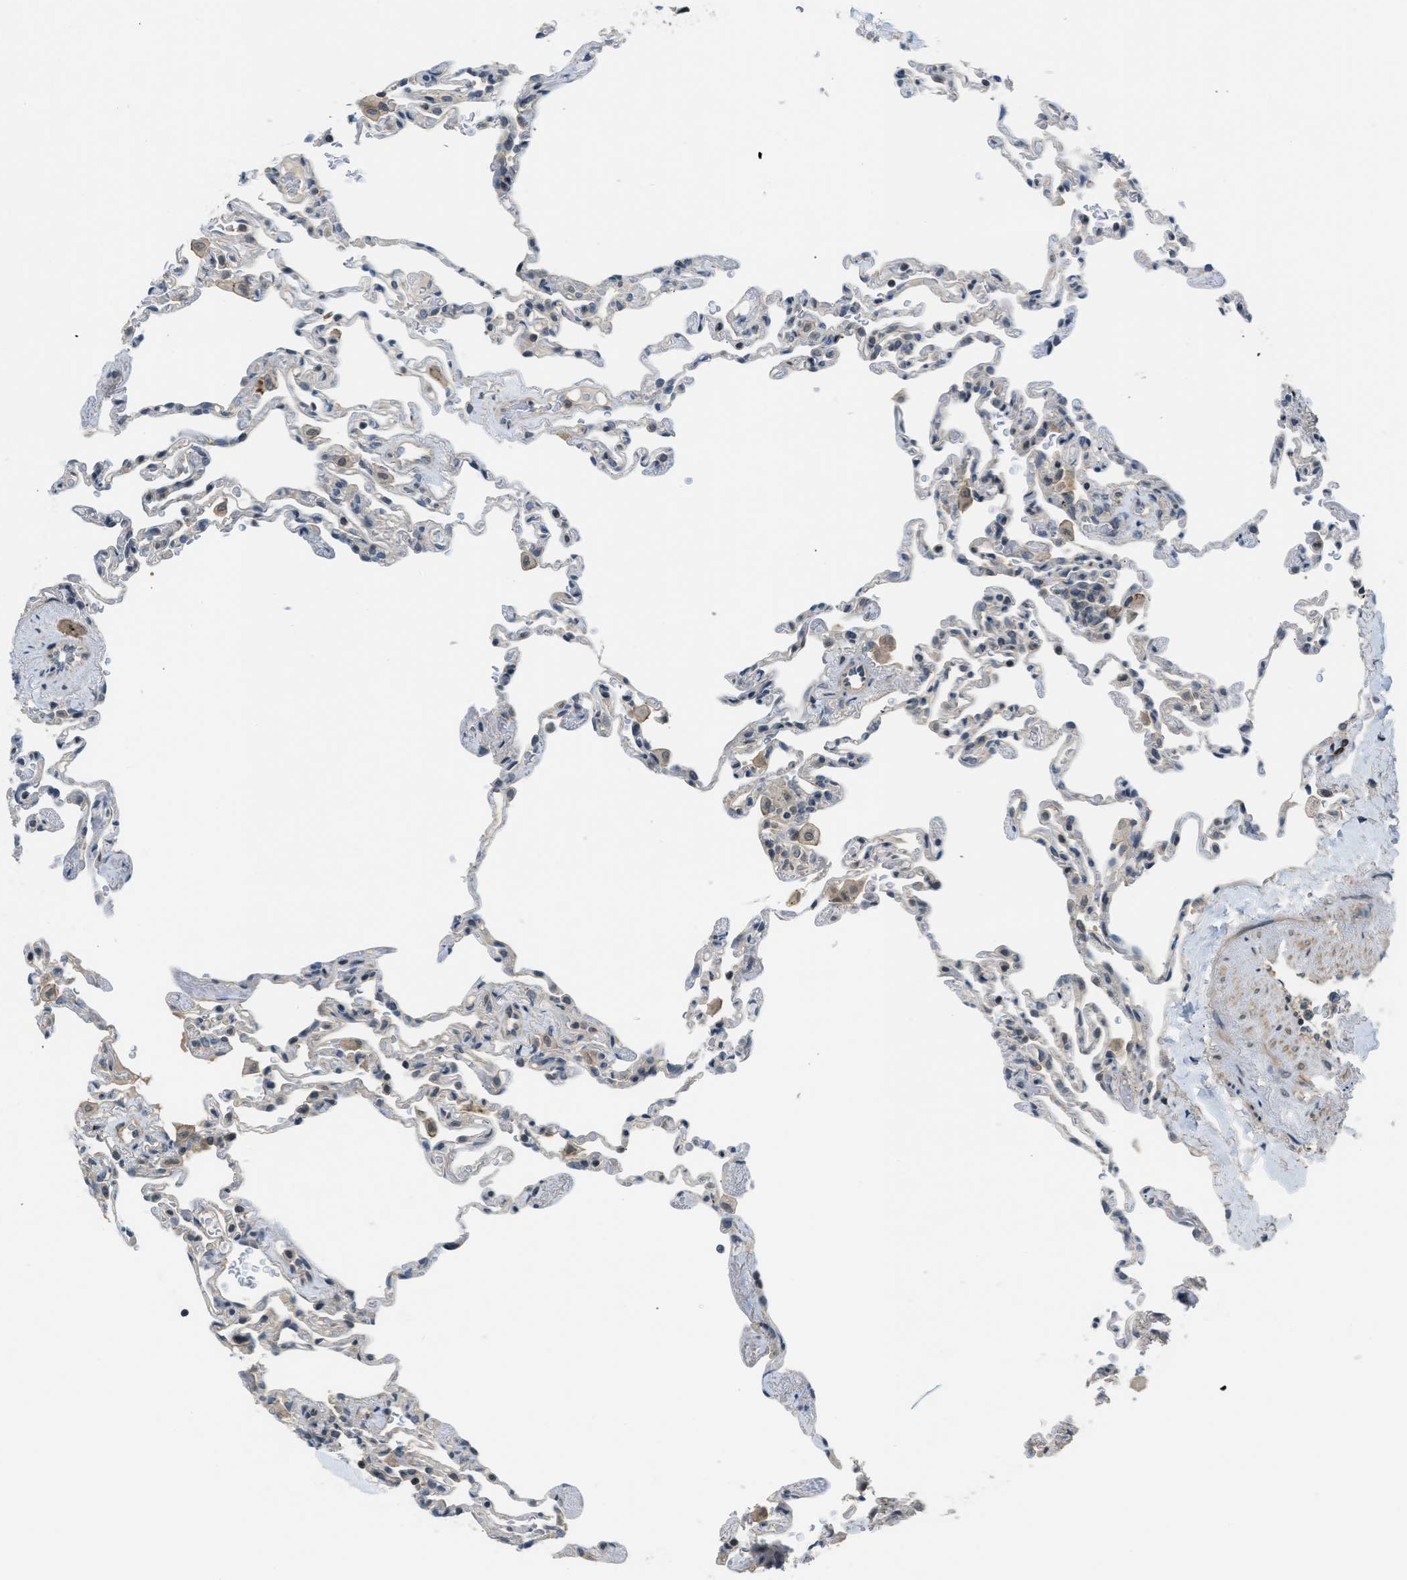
{"staining": {"intensity": "weak", "quantity": "<25%", "location": "cytoplasmic/membranous"}, "tissue": "lung", "cell_type": "Alveolar cells", "image_type": "normal", "snomed": [{"axis": "morphology", "description": "Normal tissue, NOS"}, {"axis": "topography", "description": "Lung"}], "caption": "This is a image of IHC staining of unremarkable lung, which shows no staining in alveolar cells.", "gene": "TTBK2", "patient": {"sex": "male", "age": 59}}